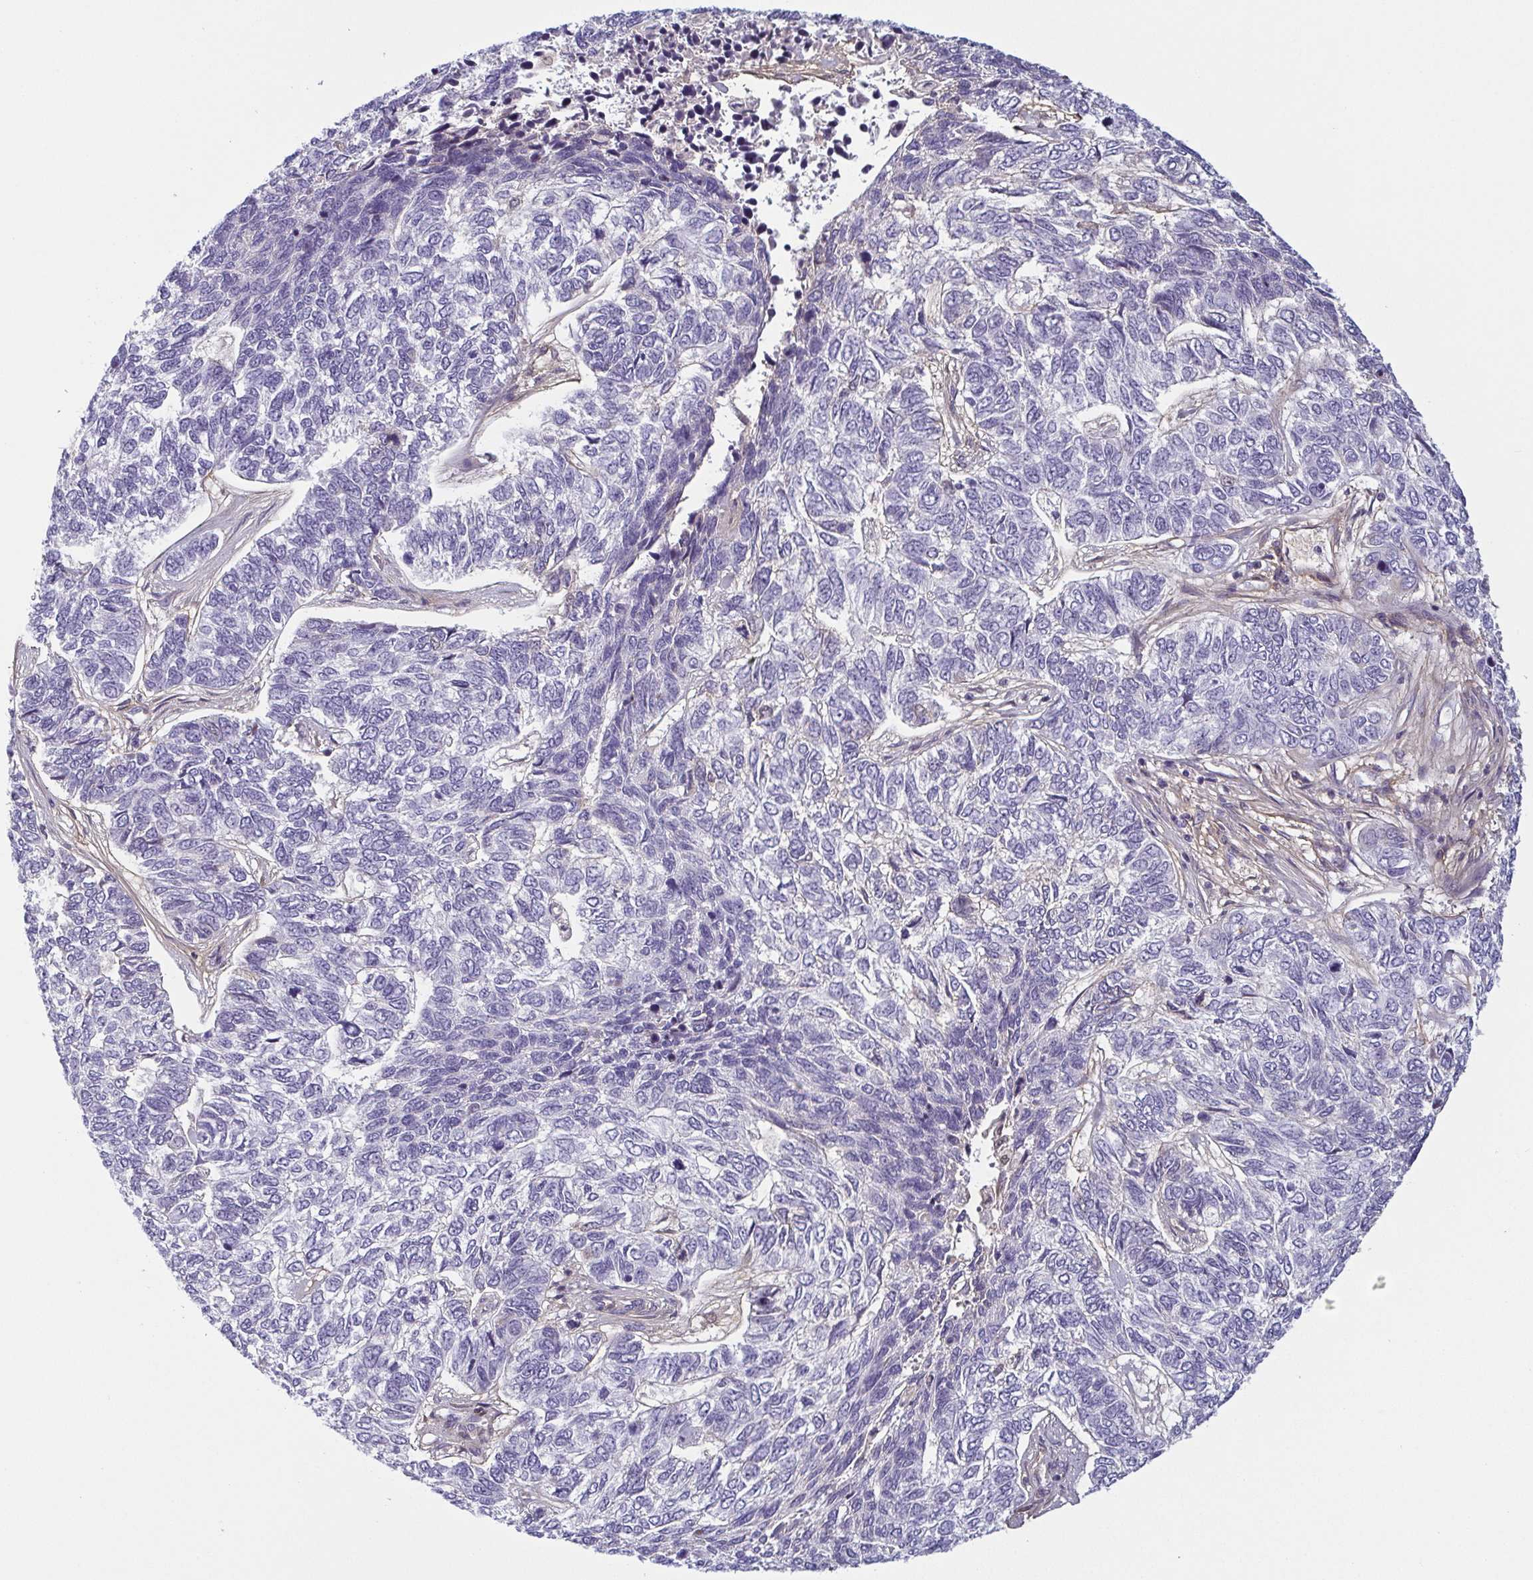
{"staining": {"intensity": "negative", "quantity": "none", "location": "none"}, "tissue": "skin cancer", "cell_type": "Tumor cells", "image_type": "cancer", "snomed": [{"axis": "morphology", "description": "Basal cell carcinoma"}, {"axis": "topography", "description": "Skin"}], "caption": "Skin cancer (basal cell carcinoma) stained for a protein using immunohistochemistry displays no staining tumor cells.", "gene": "ECM1", "patient": {"sex": "female", "age": 65}}